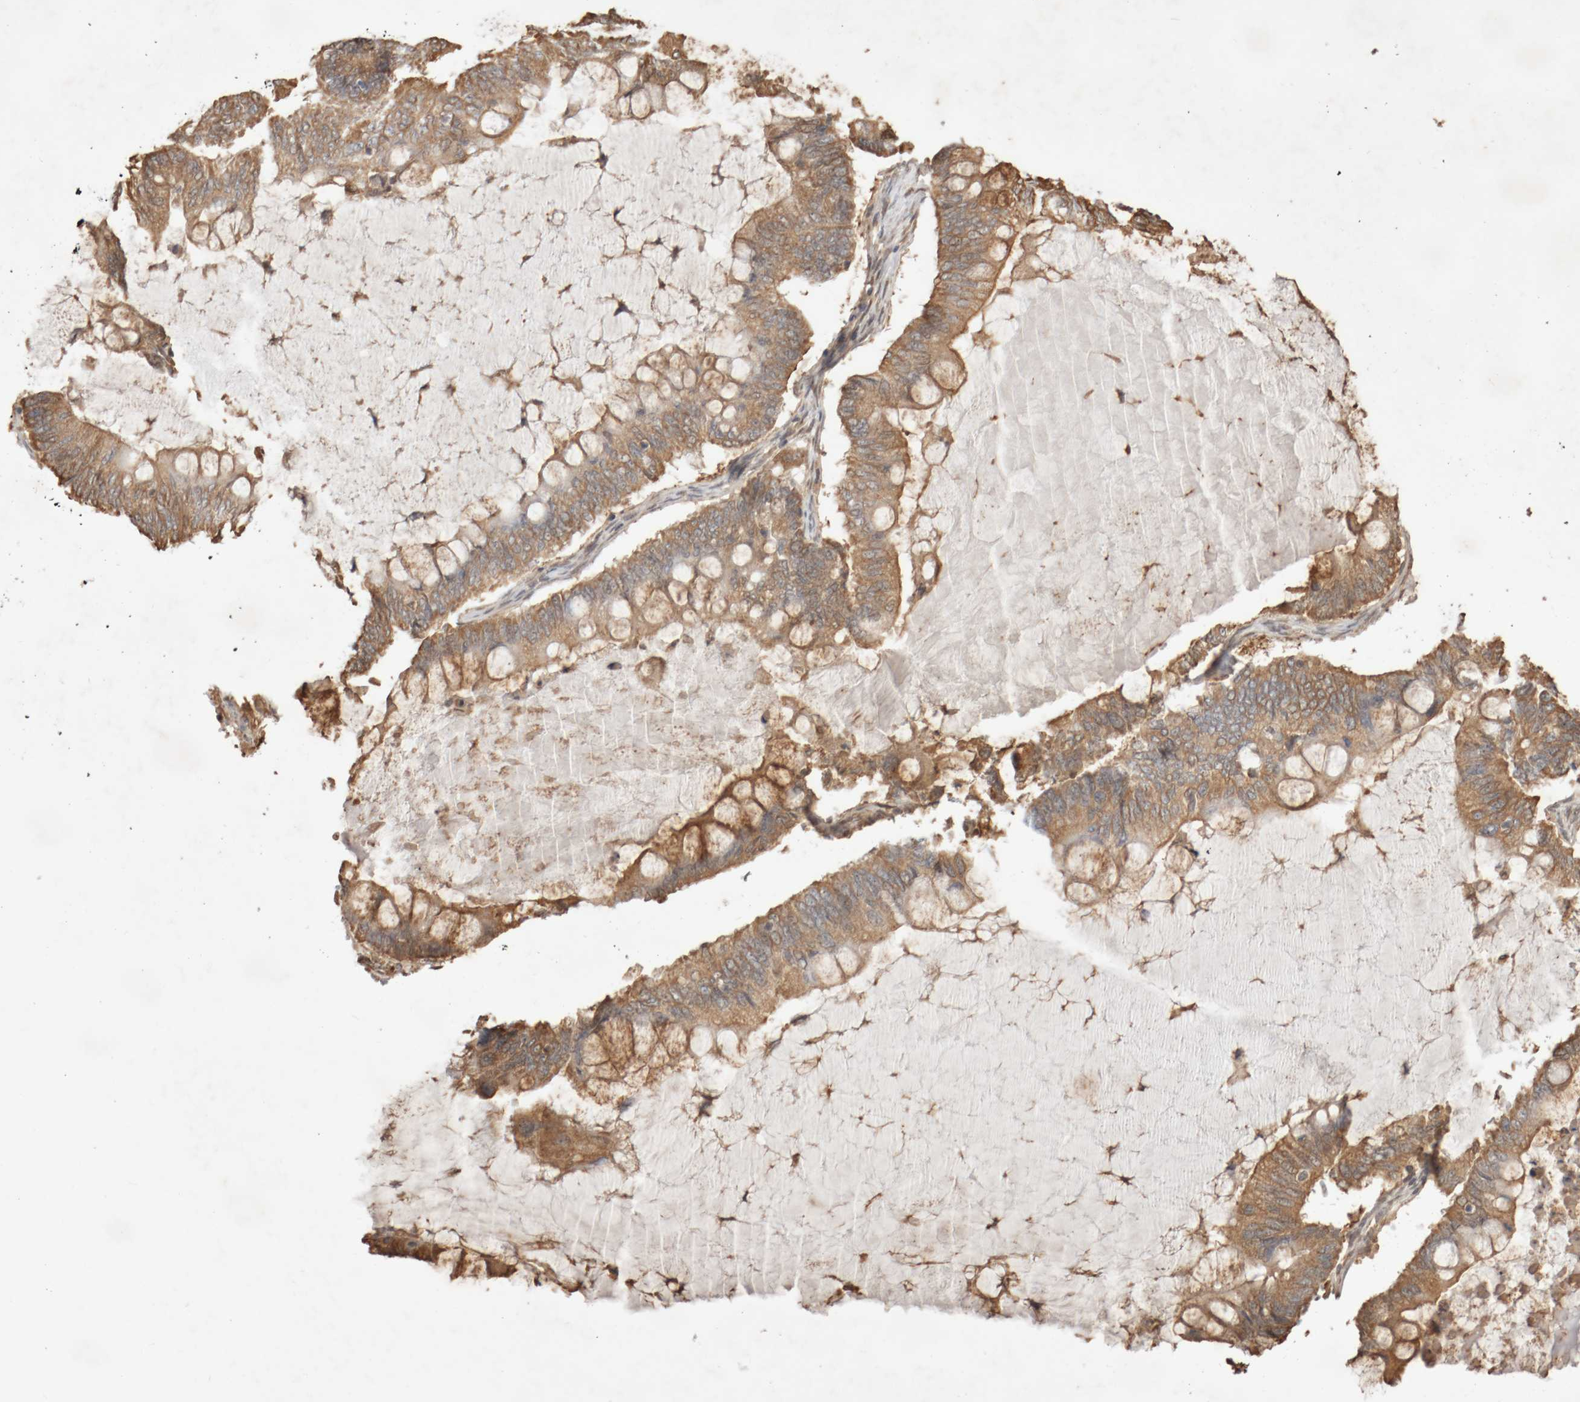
{"staining": {"intensity": "moderate", "quantity": ">75%", "location": "cytoplasmic/membranous"}, "tissue": "ovarian cancer", "cell_type": "Tumor cells", "image_type": "cancer", "snomed": [{"axis": "morphology", "description": "Cystadenocarcinoma, mucinous, NOS"}, {"axis": "topography", "description": "Ovary"}], "caption": "A photomicrograph showing moderate cytoplasmic/membranous expression in about >75% of tumor cells in ovarian mucinous cystadenocarcinoma, as visualized by brown immunohistochemical staining.", "gene": "DPH7", "patient": {"sex": "female", "age": 61}}